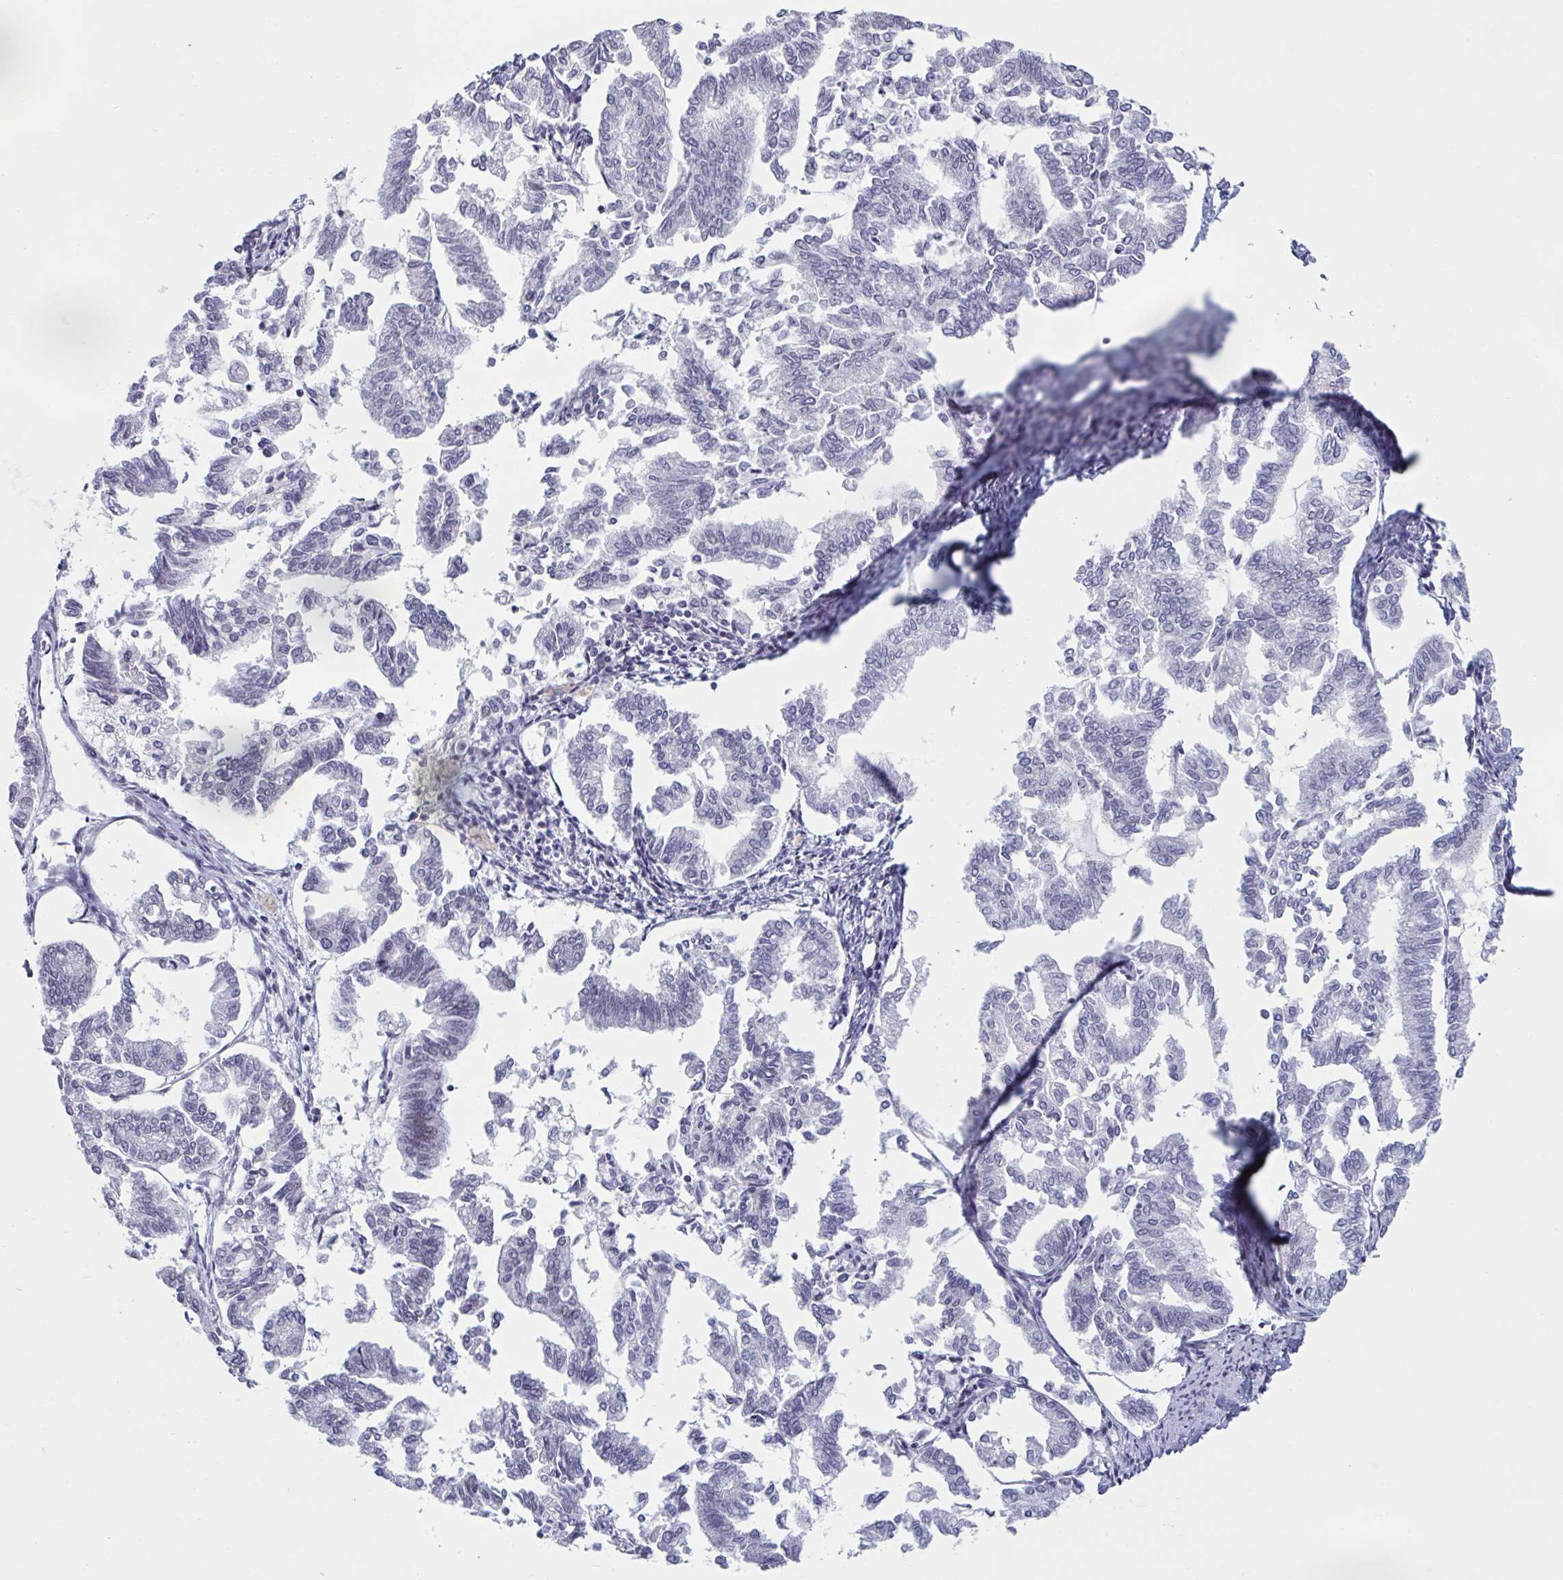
{"staining": {"intensity": "negative", "quantity": "none", "location": "none"}, "tissue": "endometrial cancer", "cell_type": "Tumor cells", "image_type": "cancer", "snomed": [{"axis": "morphology", "description": "Adenocarcinoma, NOS"}, {"axis": "topography", "description": "Endometrium"}], "caption": "Immunohistochemistry image of neoplastic tissue: endometrial cancer (adenocarcinoma) stained with DAB shows no significant protein staining in tumor cells.", "gene": "HSD17B6", "patient": {"sex": "female", "age": 79}}